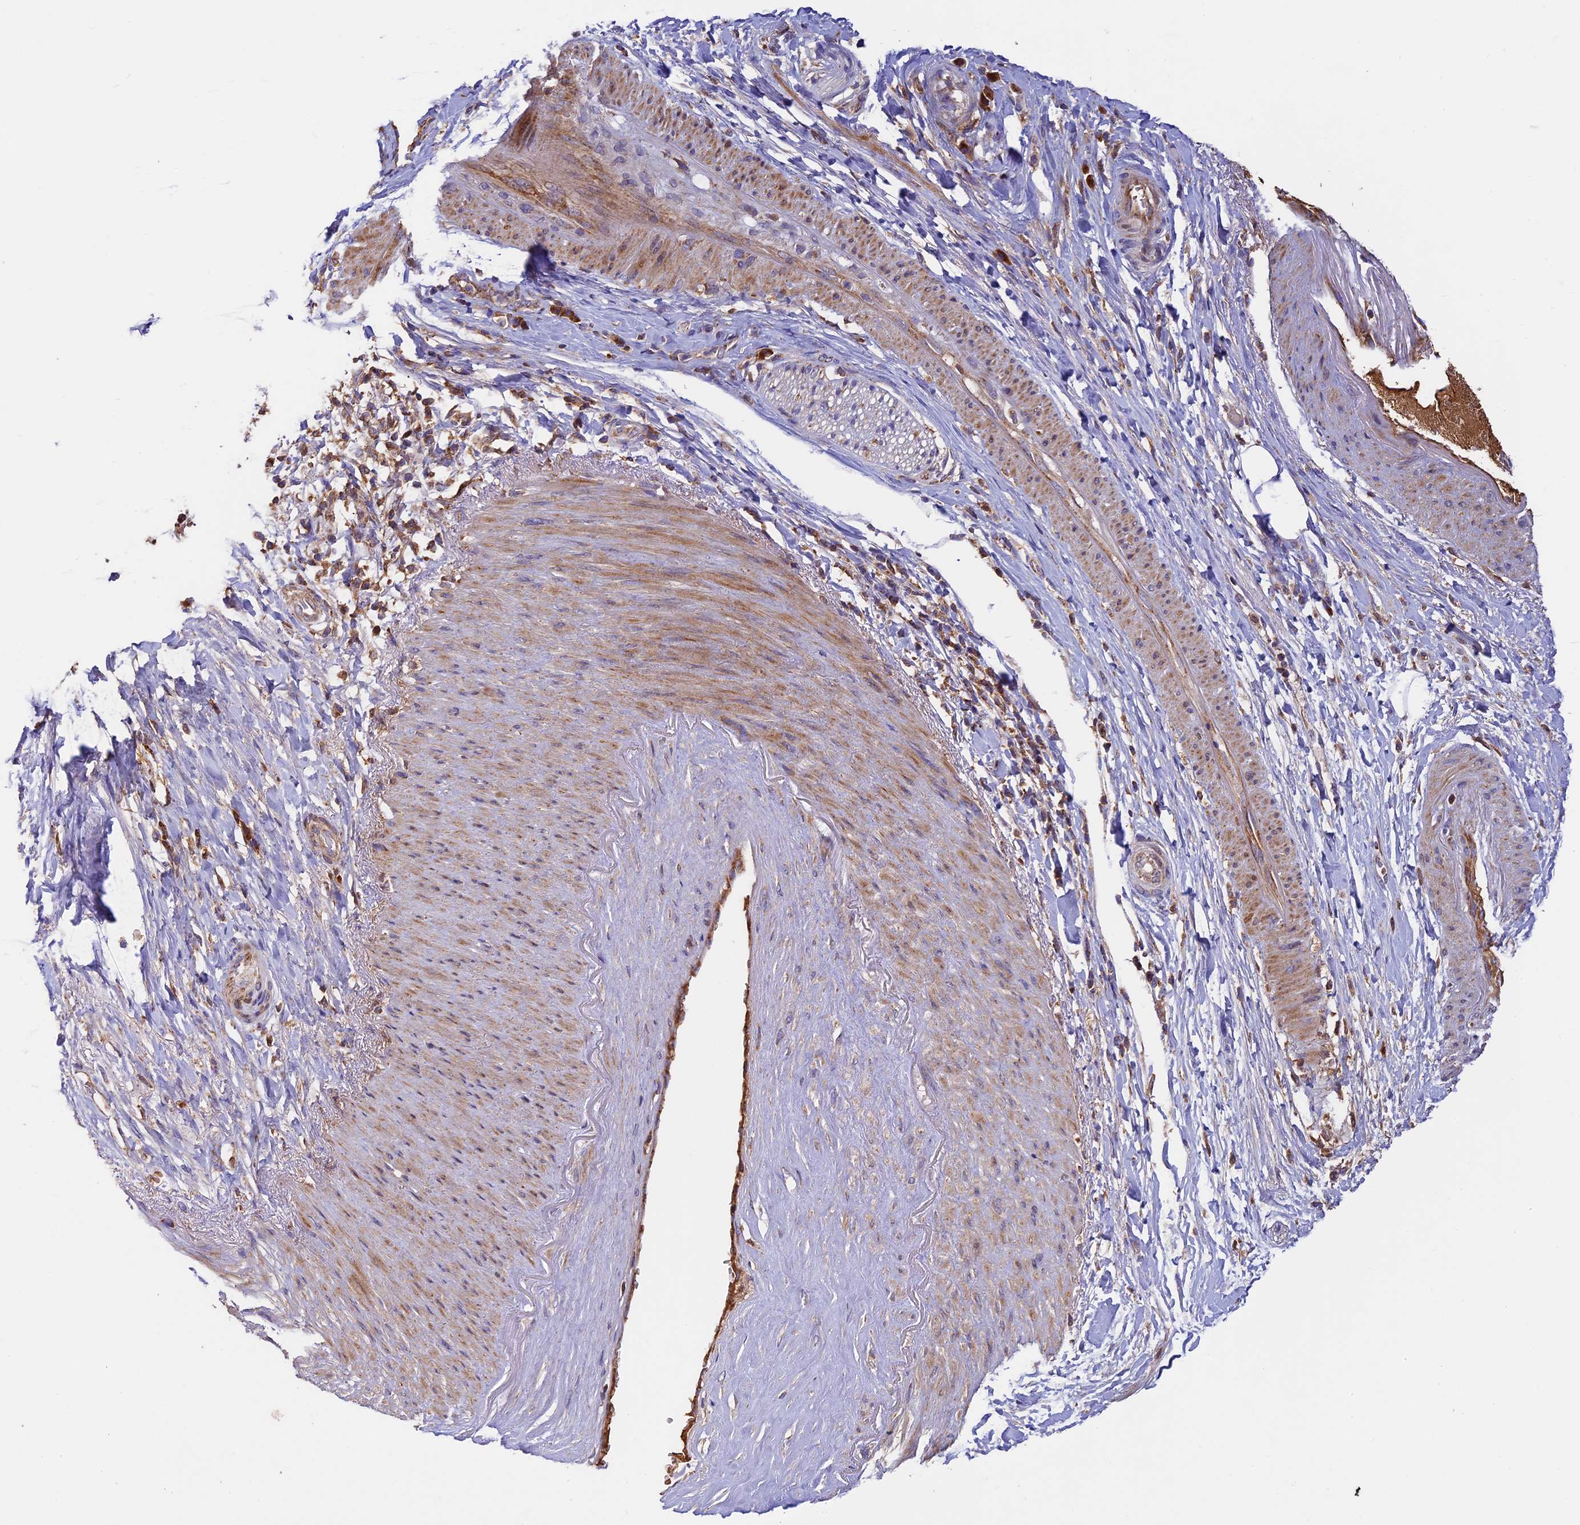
{"staining": {"intensity": "moderate", "quantity": ">75%", "location": "cytoplasmic/membranous"}, "tissue": "pancreatic cancer", "cell_type": "Tumor cells", "image_type": "cancer", "snomed": [{"axis": "morphology", "description": "Adenocarcinoma, NOS"}, {"axis": "topography", "description": "Pancreas"}], "caption": "Moderate cytoplasmic/membranous expression for a protein is present in approximately >75% of tumor cells of pancreatic adenocarcinoma using immunohistochemistry (IHC).", "gene": "OCEL1", "patient": {"sex": "female", "age": 73}}